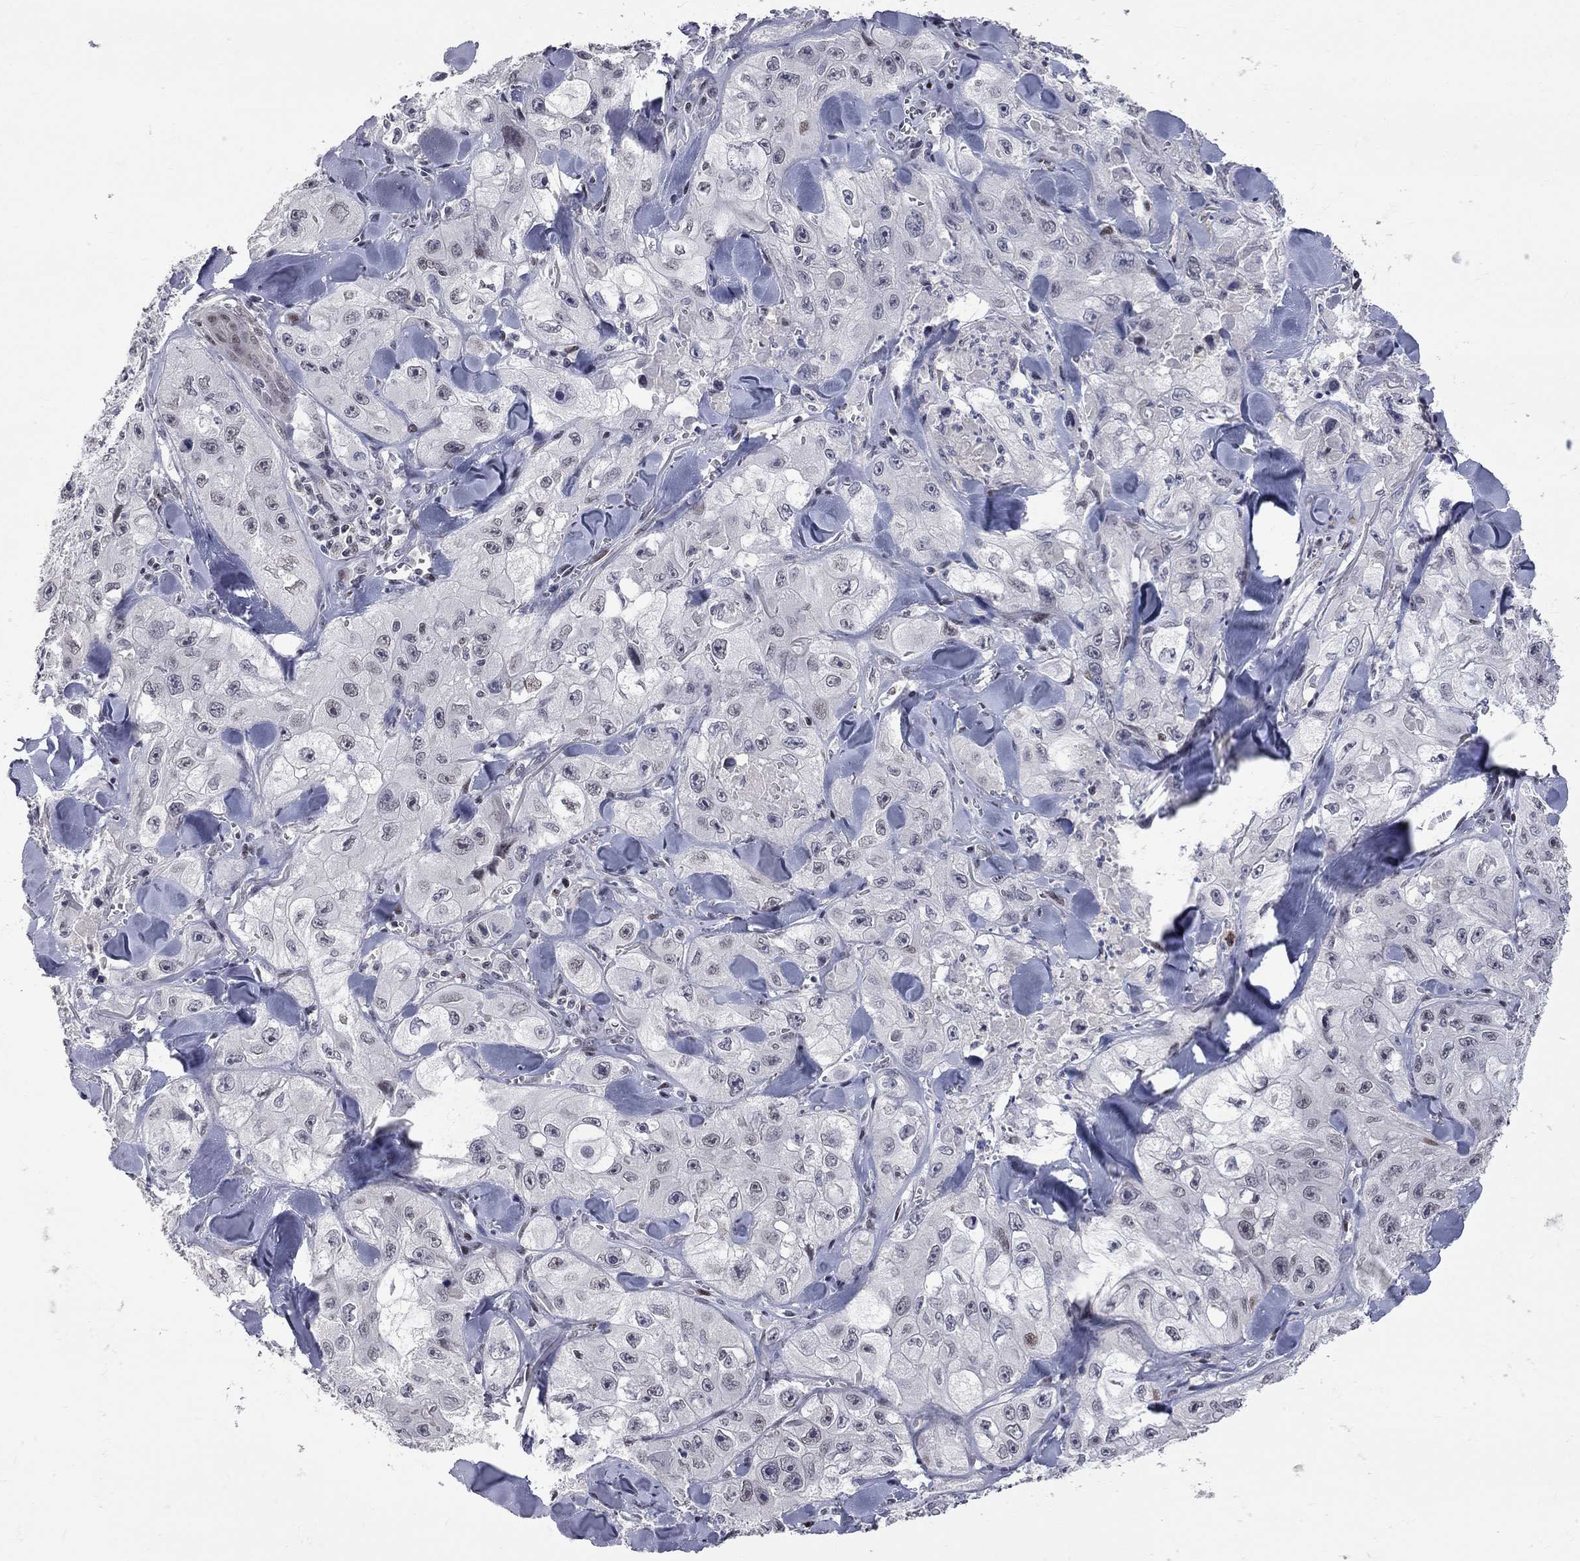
{"staining": {"intensity": "negative", "quantity": "none", "location": "none"}, "tissue": "skin cancer", "cell_type": "Tumor cells", "image_type": "cancer", "snomed": [{"axis": "morphology", "description": "Squamous cell carcinoma, NOS"}, {"axis": "topography", "description": "Skin"}, {"axis": "topography", "description": "Subcutis"}], "caption": "Immunohistochemical staining of squamous cell carcinoma (skin) exhibits no significant staining in tumor cells. (Immunohistochemistry (ihc), brightfield microscopy, high magnification).", "gene": "HDAC3", "patient": {"sex": "male", "age": 73}}